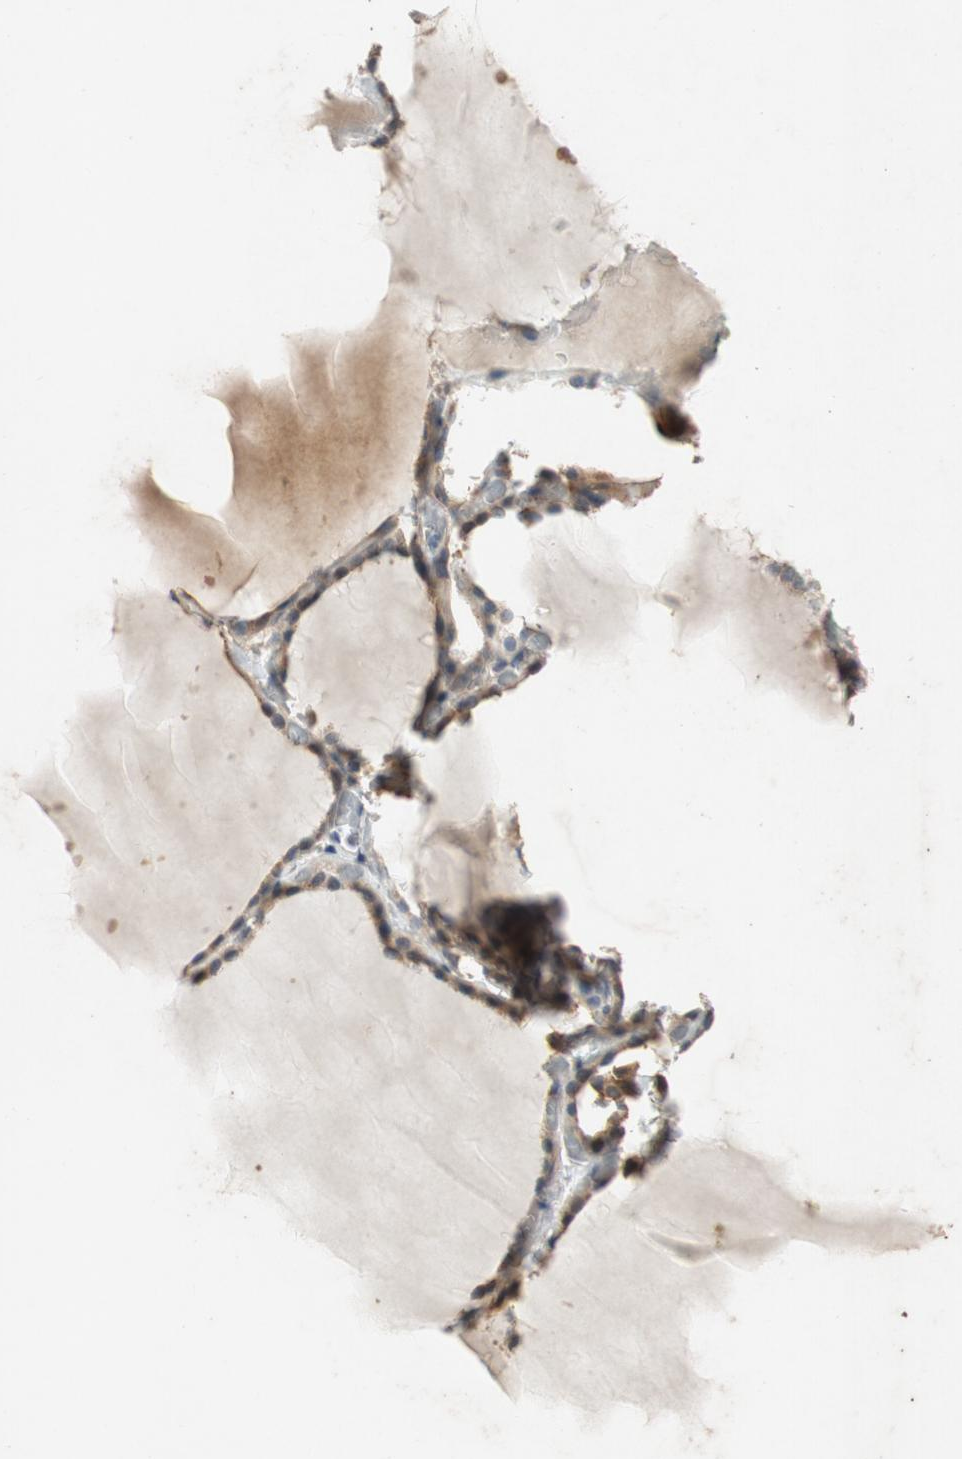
{"staining": {"intensity": "moderate", "quantity": ">75%", "location": "cytoplasmic/membranous"}, "tissue": "thyroid gland", "cell_type": "Glandular cells", "image_type": "normal", "snomed": [{"axis": "morphology", "description": "Normal tissue, NOS"}, {"axis": "topography", "description": "Thyroid gland"}], "caption": "Immunohistochemical staining of benign human thyroid gland reveals >75% levels of moderate cytoplasmic/membranous protein positivity in about >75% of glandular cells.", "gene": "ATP2C1", "patient": {"sex": "female", "age": 22}}